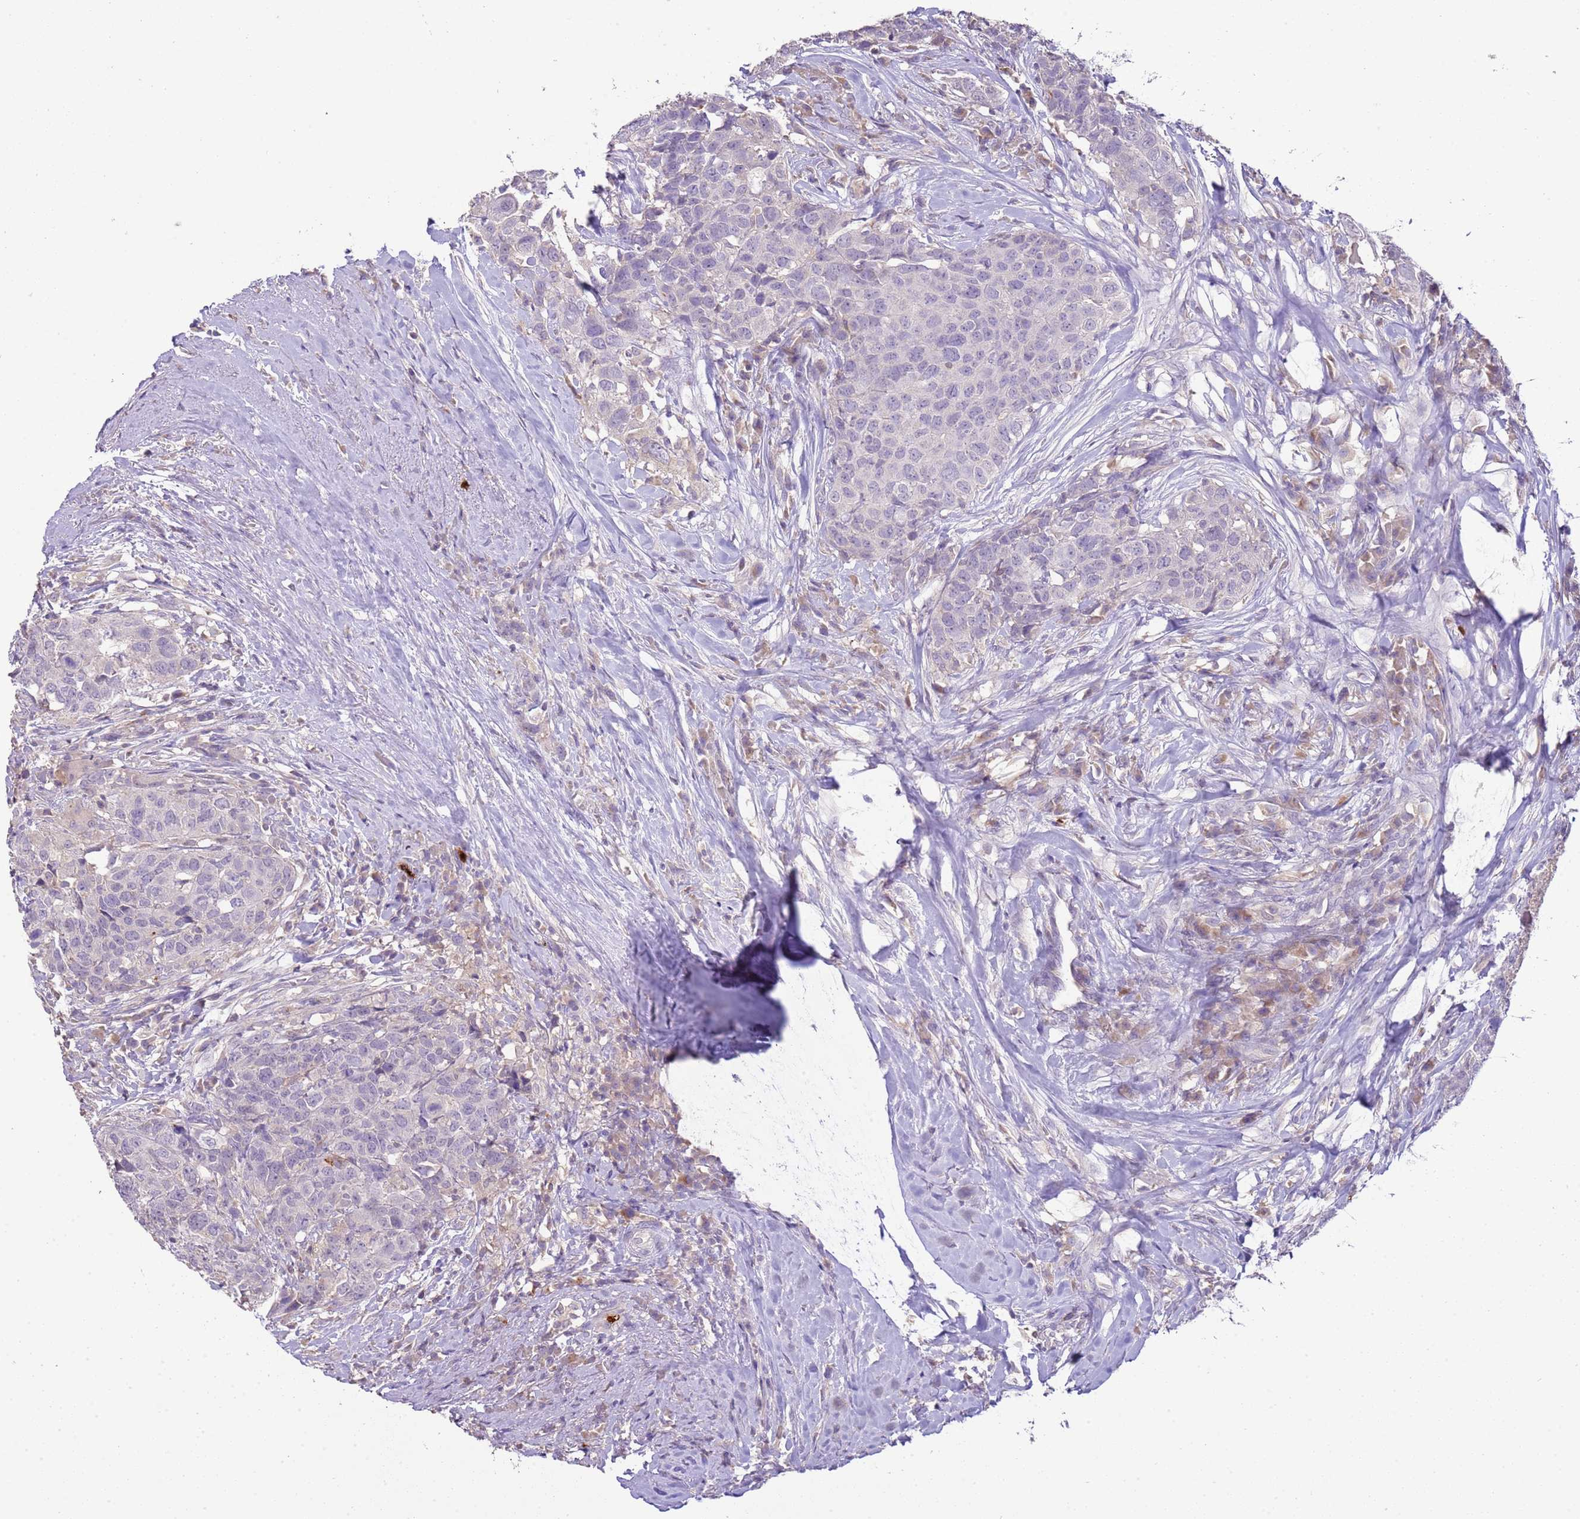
{"staining": {"intensity": "negative", "quantity": "none", "location": "none"}, "tissue": "head and neck cancer", "cell_type": "Tumor cells", "image_type": "cancer", "snomed": [{"axis": "morphology", "description": "Squamous cell carcinoma, NOS"}, {"axis": "topography", "description": "Head-Neck"}], "caption": "Immunohistochemical staining of squamous cell carcinoma (head and neck) shows no significant expression in tumor cells. (Stains: DAB immunohistochemistry with hematoxylin counter stain, Microscopy: brightfield microscopy at high magnification).", "gene": "IL2RG", "patient": {"sex": "male", "age": 66}}